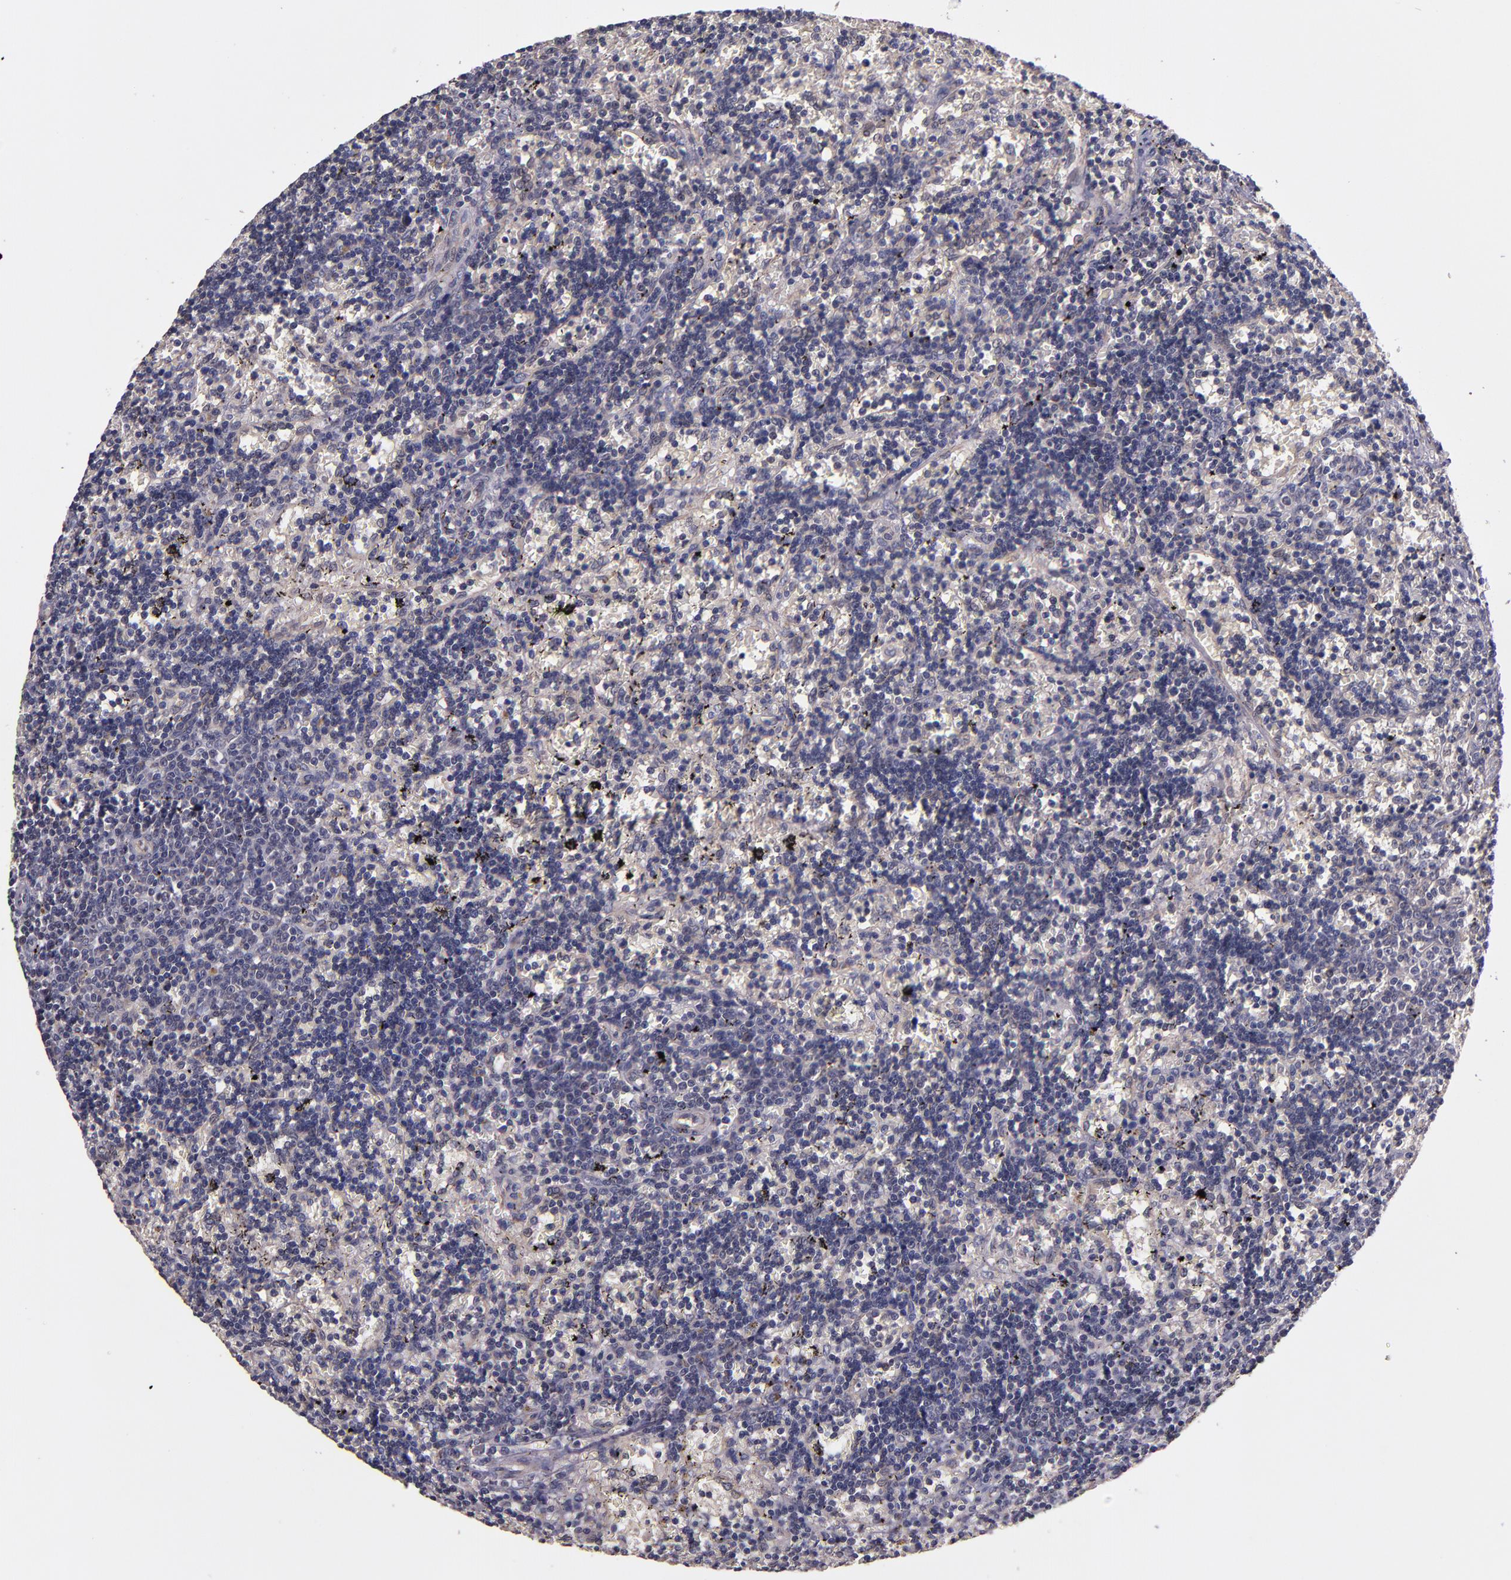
{"staining": {"intensity": "negative", "quantity": "none", "location": "none"}, "tissue": "lymphoma", "cell_type": "Tumor cells", "image_type": "cancer", "snomed": [{"axis": "morphology", "description": "Malignant lymphoma, non-Hodgkin's type, Low grade"}, {"axis": "topography", "description": "Spleen"}], "caption": "Protein analysis of malignant lymphoma, non-Hodgkin's type (low-grade) displays no significant positivity in tumor cells.", "gene": "PRAF2", "patient": {"sex": "male", "age": 60}}